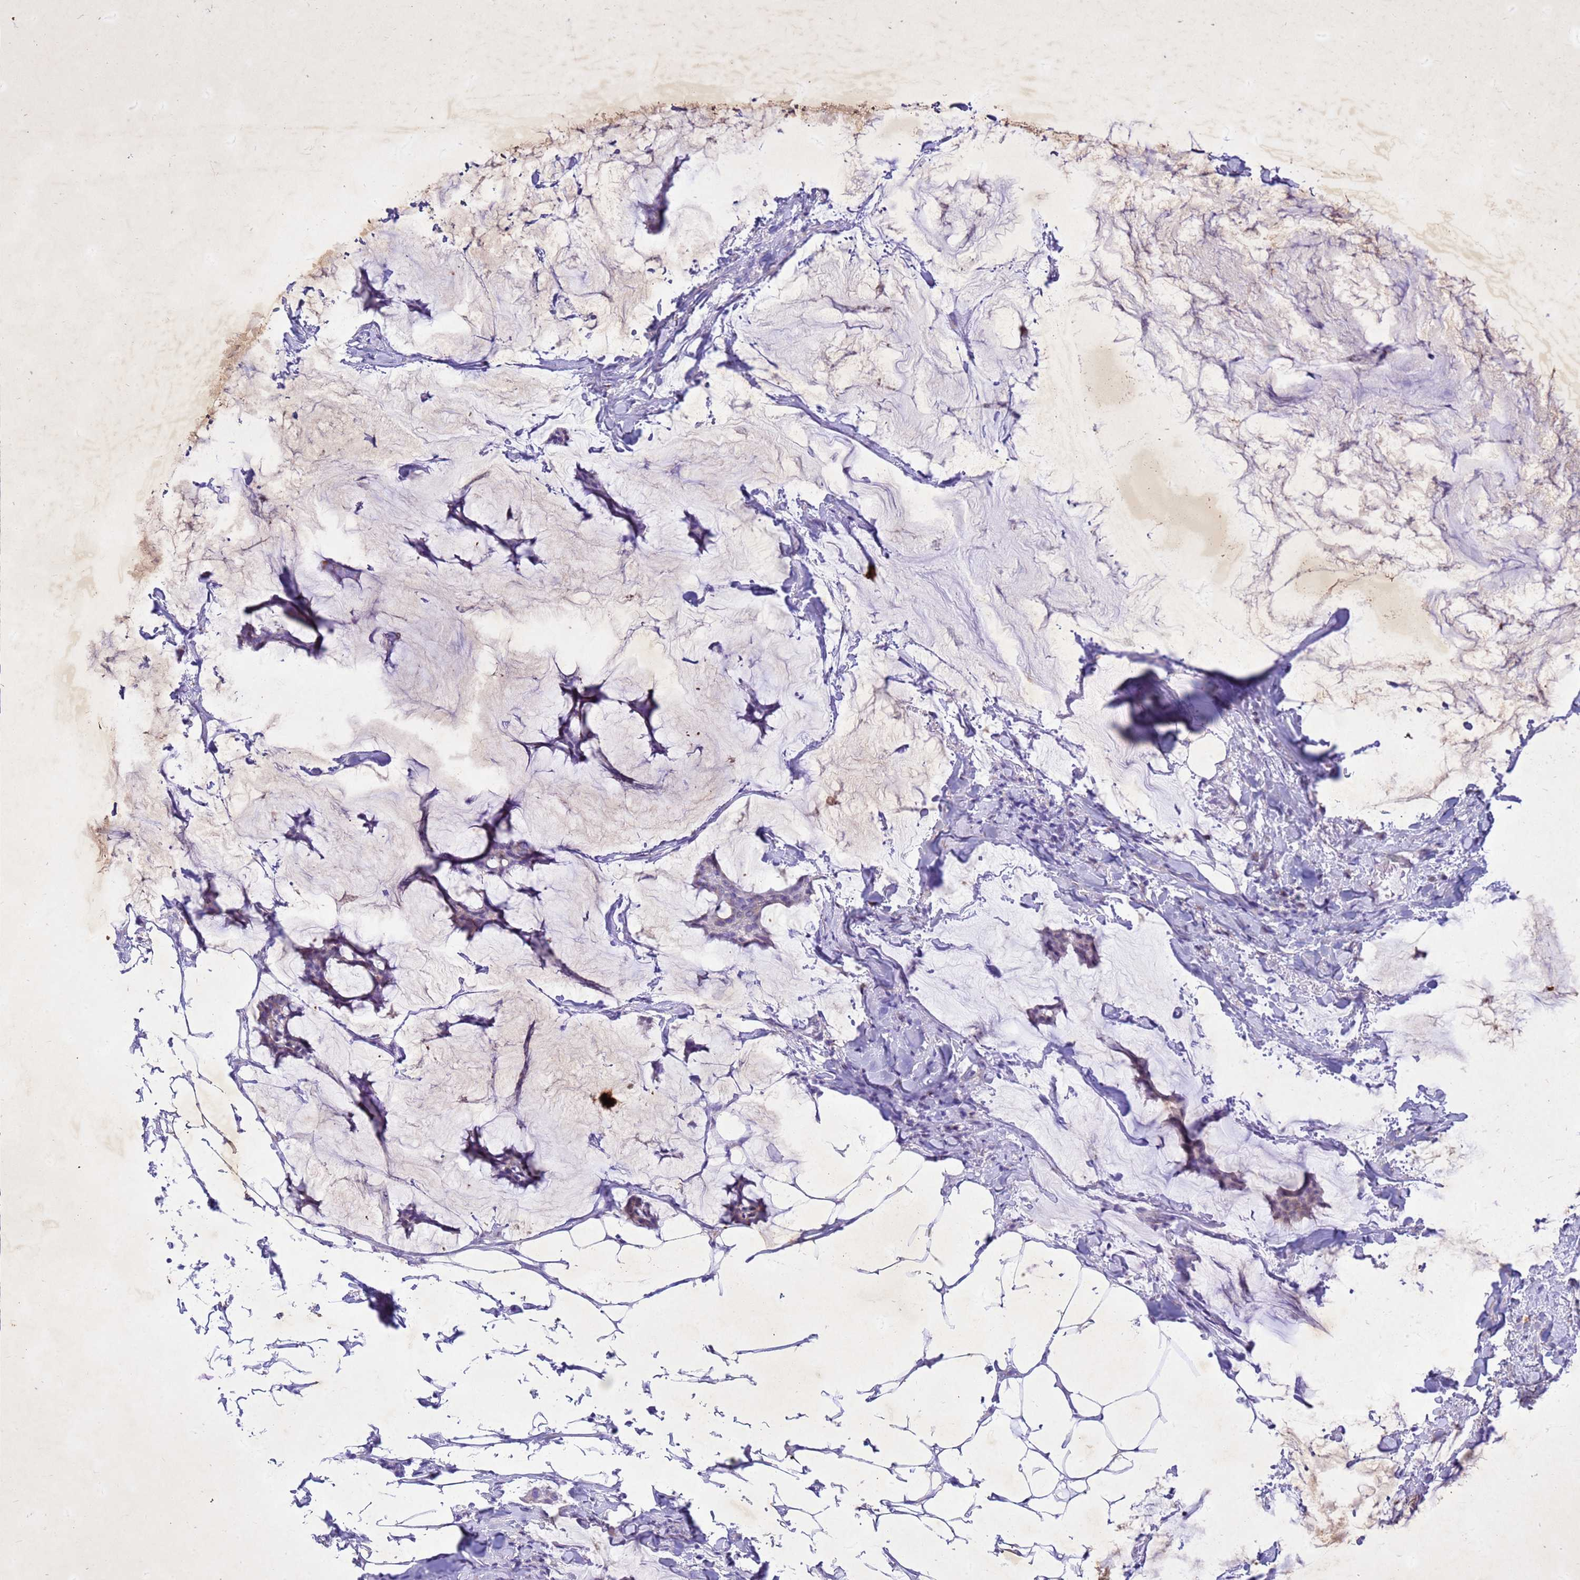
{"staining": {"intensity": "weak", "quantity": "<25%", "location": "cytoplasmic/membranous"}, "tissue": "breast cancer", "cell_type": "Tumor cells", "image_type": "cancer", "snomed": [{"axis": "morphology", "description": "Duct carcinoma"}, {"axis": "topography", "description": "Breast"}], "caption": "DAB (3,3'-diaminobenzidine) immunohistochemical staining of breast cancer reveals no significant staining in tumor cells. (DAB IHC with hematoxylin counter stain).", "gene": "COPS9", "patient": {"sex": "female", "age": 93}}